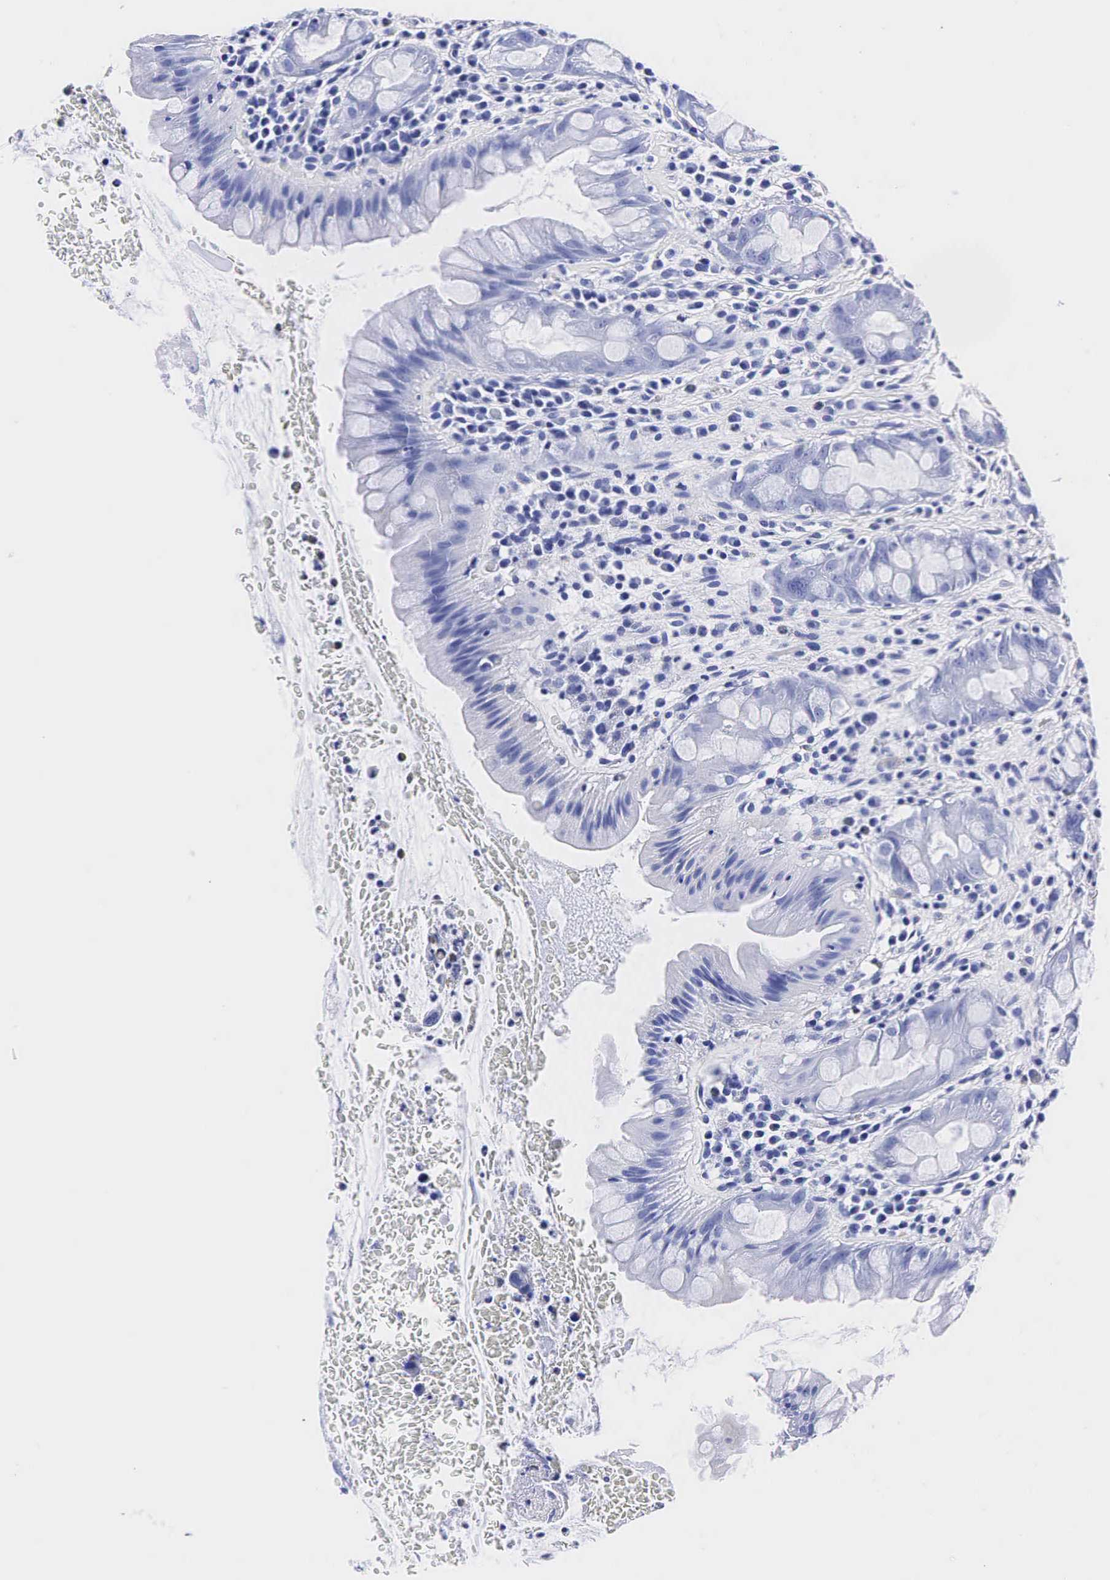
{"staining": {"intensity": "negative", "quantity": "none", "location": "none"}, "tissue": "rectum", "cell_type": "Glandular cells", "image_type": "normal", "snomed": [{"axis": "morphology", "description": "Normal tissue, NOS"}, {"axis": "topography", "description": "Rectum"}], "caption": "The histopathology image displays no staining of glandular cells in benign rectum. The staining was performed using DAB (3,3'-diaminobenzidine) to visualize the protein expression in brown, while the nuclei were stained in blue with hematoxylin (Magnification: 20x).", "gene": "KLK3", "patient": {"sex": "male", "age": 65}}